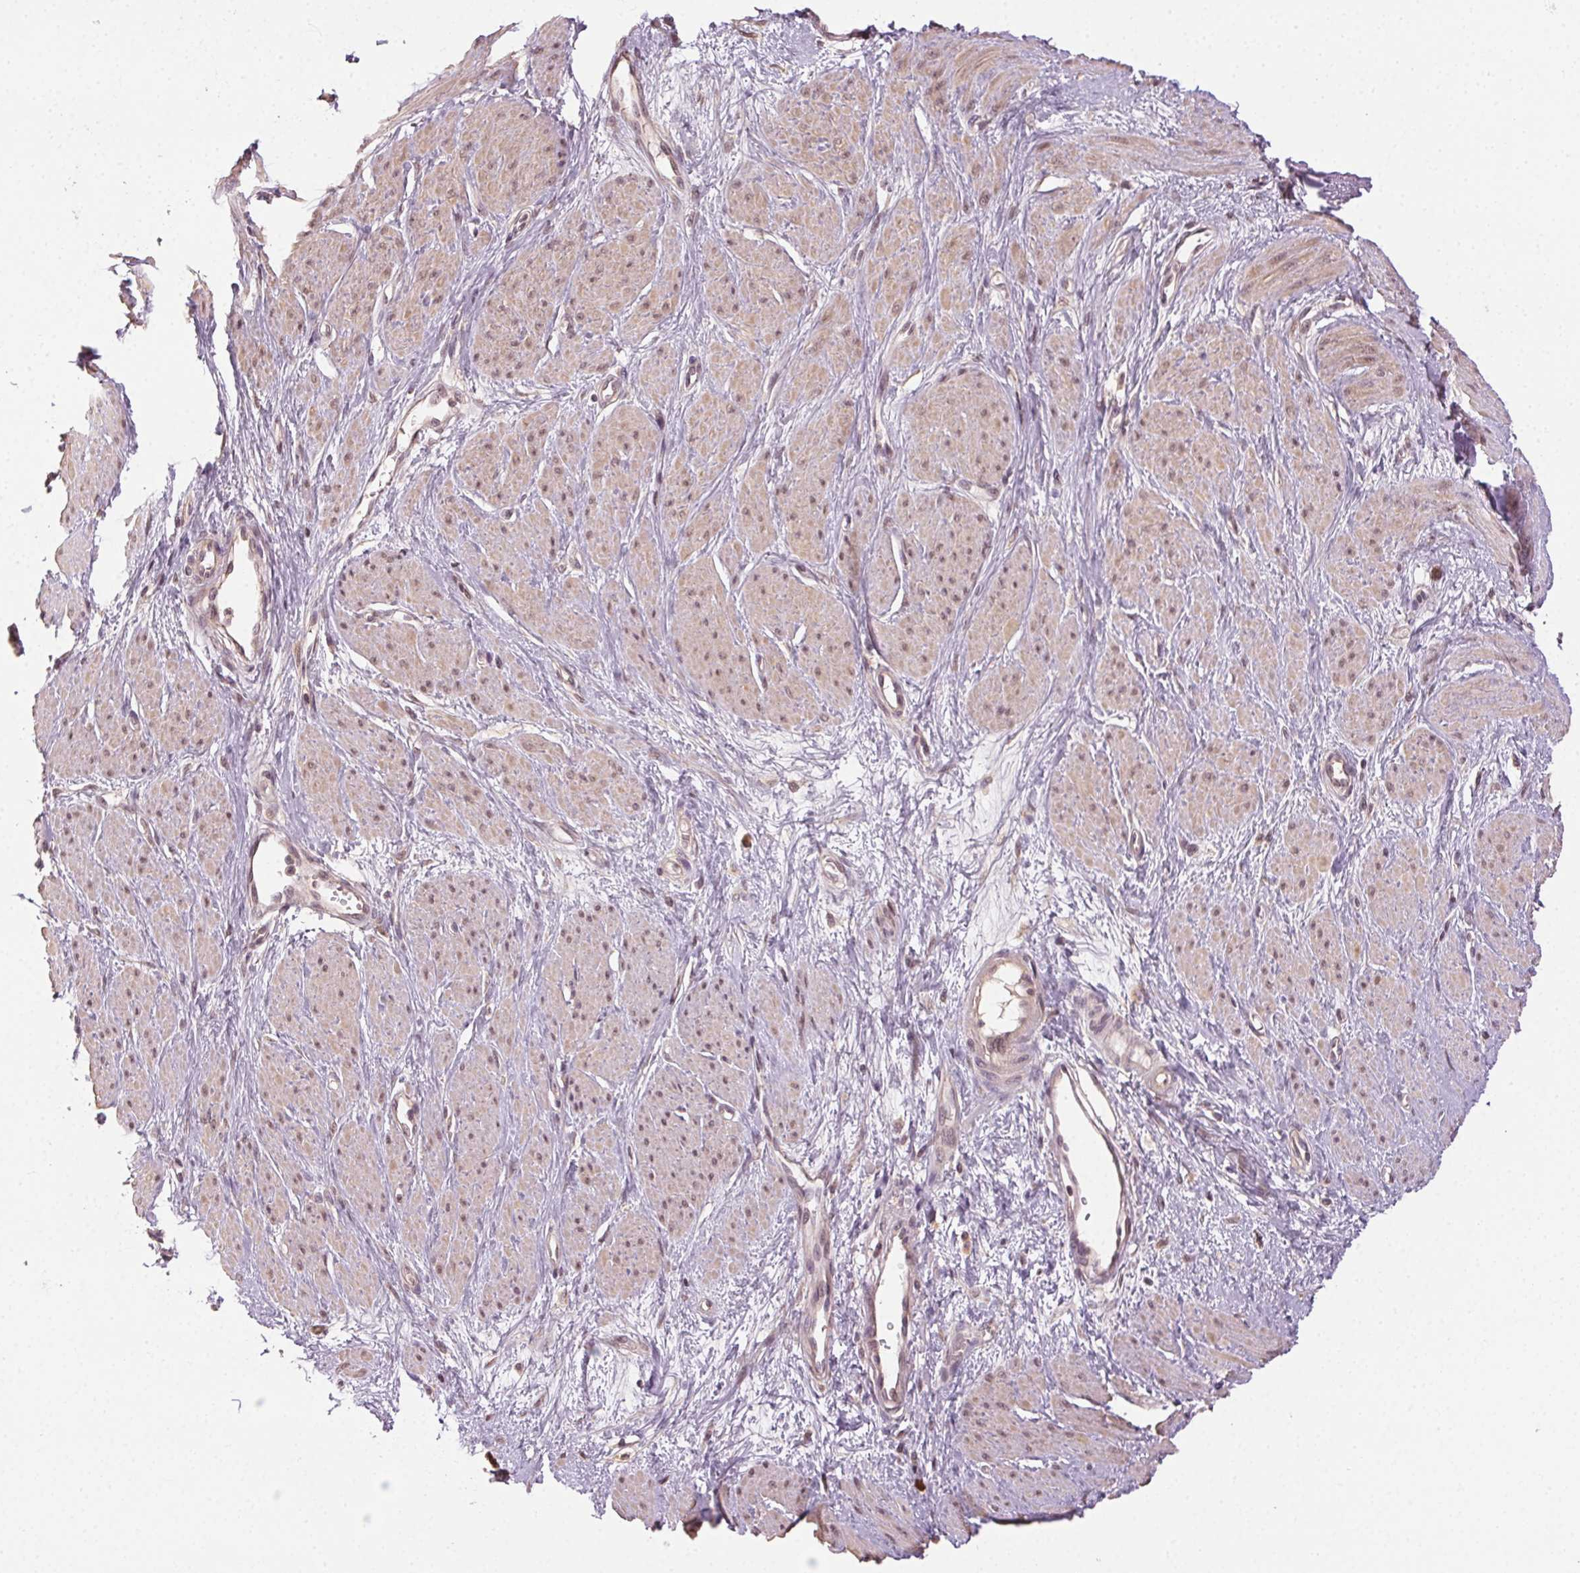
{"staining": {"intensity": "weak", "quantity": "25%-75%", "location": "cytoplasmic/membranous,nuclear"}, "tissue": "smooth muscle", "cell_type": "Smooth muscle cells", "image_type": "normal", "snomed": [{"axis": "morphology", "description": "Normal tissue, NOS"}, {"axis": "topography", "description": "Smooth muscle"}, {"axis": "topography", "description": "Uterus"}], "caption": "This photomicrograph exhibits immunohistochemistry (IHC) staining of unremarkable human smooth muscle, with low weak cytoplasmic/membranous,nuclear positivity in about 25%-75% of smooth muscle cells.", "gene": "ATP1B3", "patient": {"sex": "female", "age": 39}}